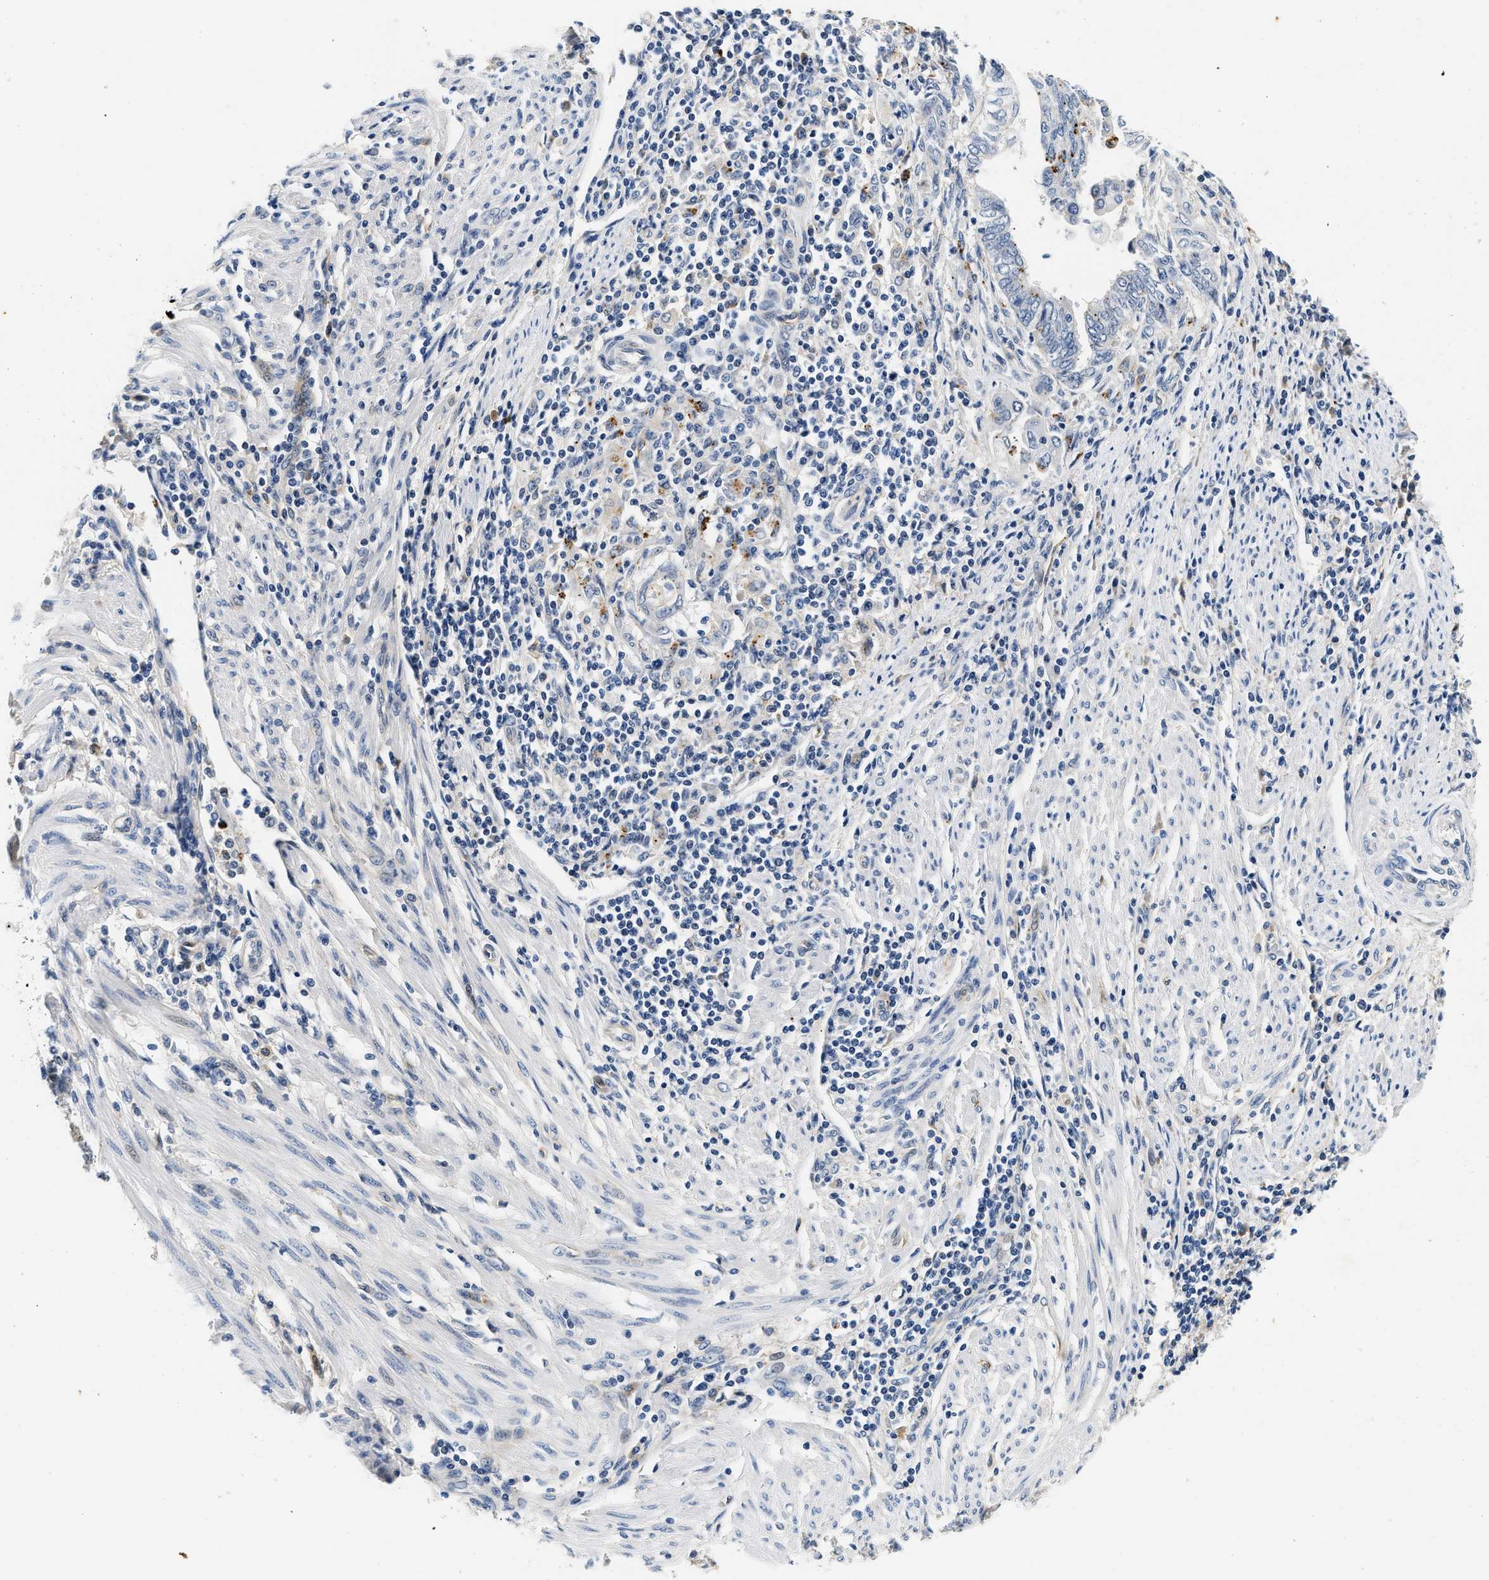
{"staining": {"intensity": "negative", "quantity": "none", "location": "none"}, "tissue": "endometrial cancer", "cell_type": "Tumor cells", "image_type": "cancer", "snomed": [{"axis": "morphology", "description": "Adenocarcinoma, NOS"}, {"axis": "topography", "description": "Uterus"}, {"axis": "topography", "description": "Endometrium"}], "caption": "There is no significant staining in tumor cells of endometrial cancer. (DAB IHC, high magnification).", "gene": "MED22", "patient": {"sex": "female", "age": 70}}